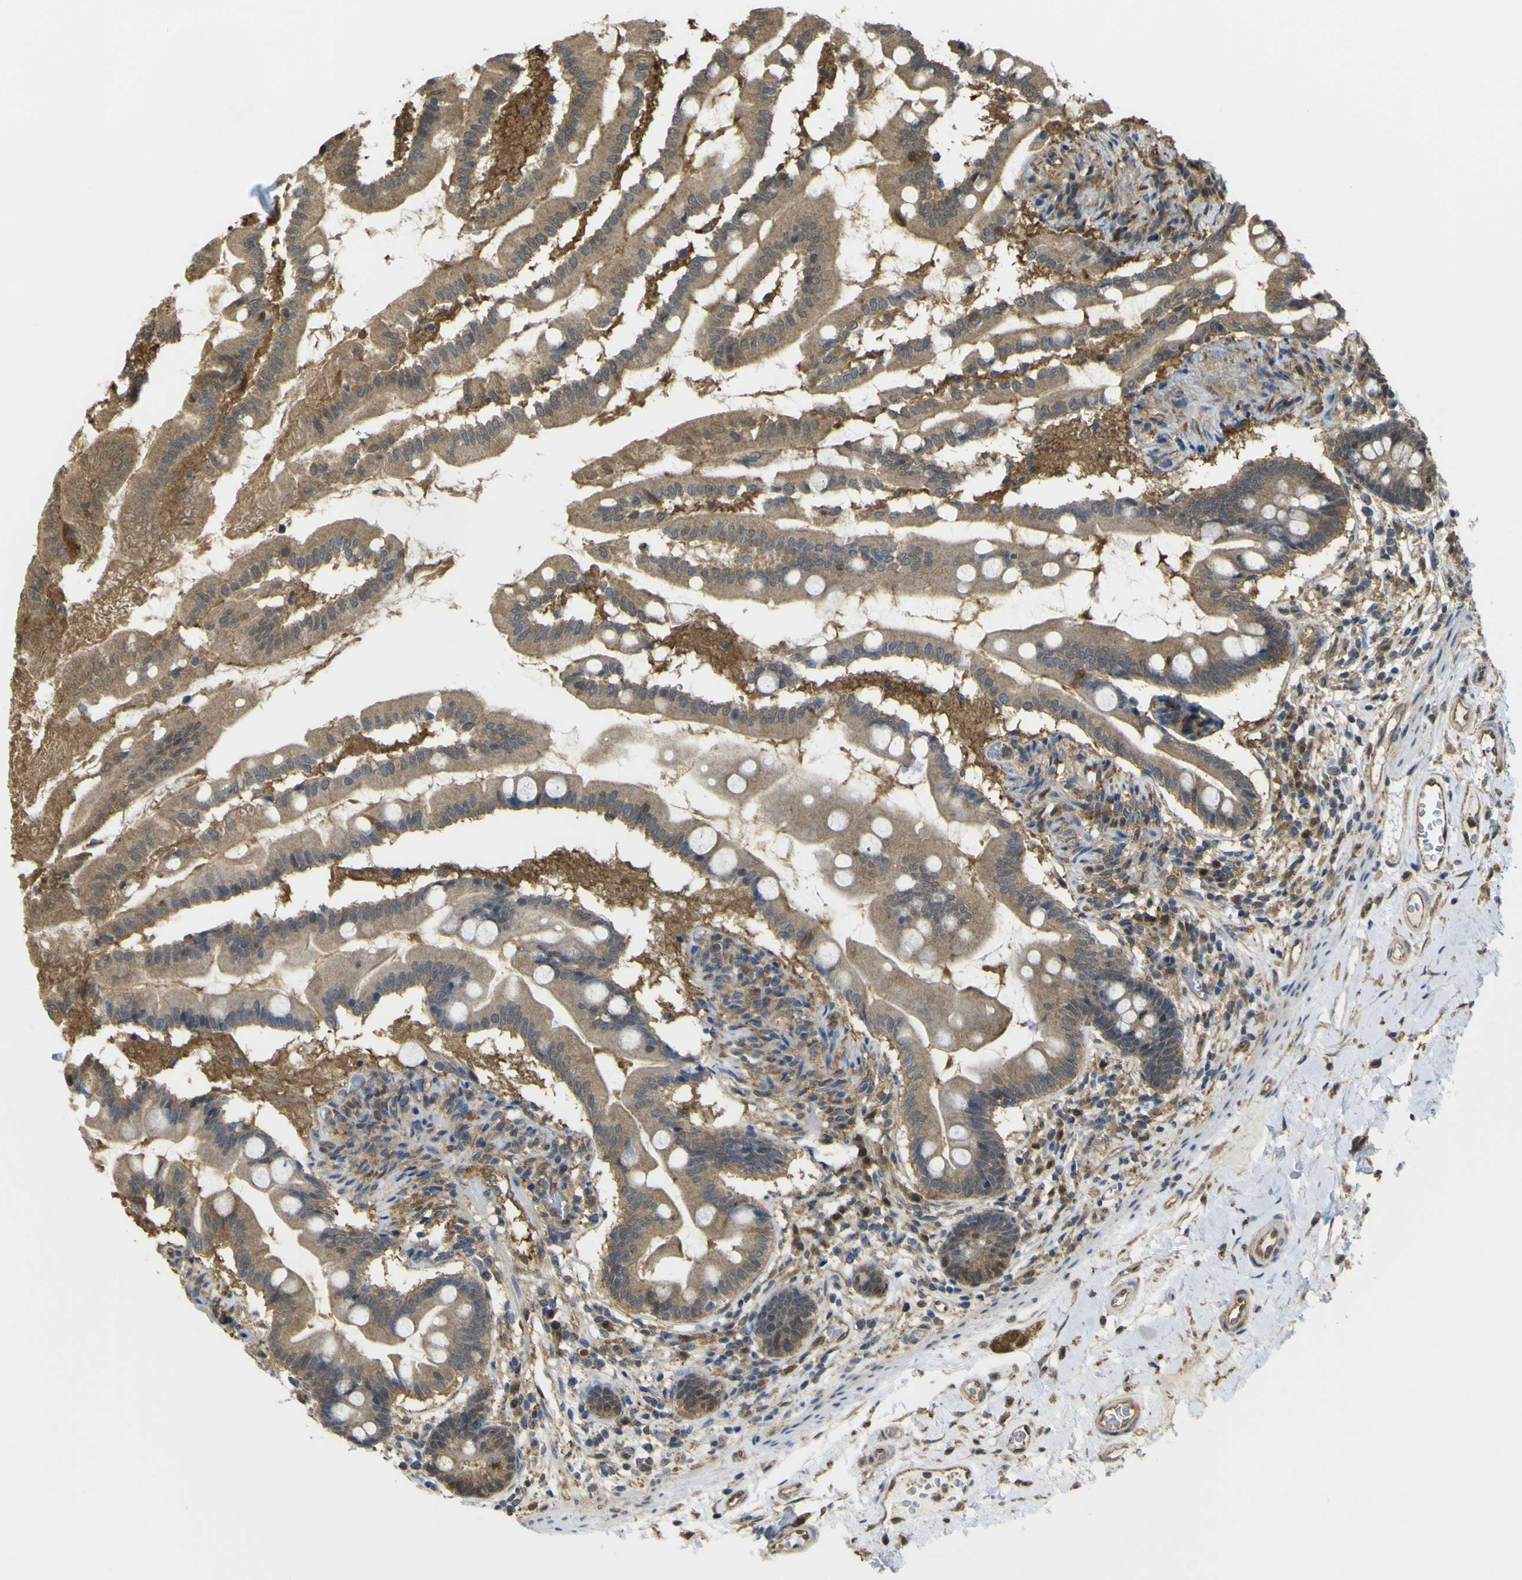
{"staining": {"intensity": "moderate", "quantity": ">75%", "location": "cytoplasmic/membranous"}, "tissue": "small intestine", "cell_type": "Glandular cells", "image_type": "normal", "snomed": [{"axis": "morphology", "description": "Normal tissue, NOS"}, {"axis": "topography", "description": "Small intestine"}], "caption": "DAB immunohistochemical staining of unremarkable small intestine reveals moderate cytoplasmic/membranous protein expression in approximately >75% of glandular cells. The staining was performed using DAB (3,3'-diaminobenzidine), with brown indicating positive protein expression. Nuclei are stained blue with hematoxylin.", "gene": "YWHAG", "patient": {"sex": "female", "age": 56}}